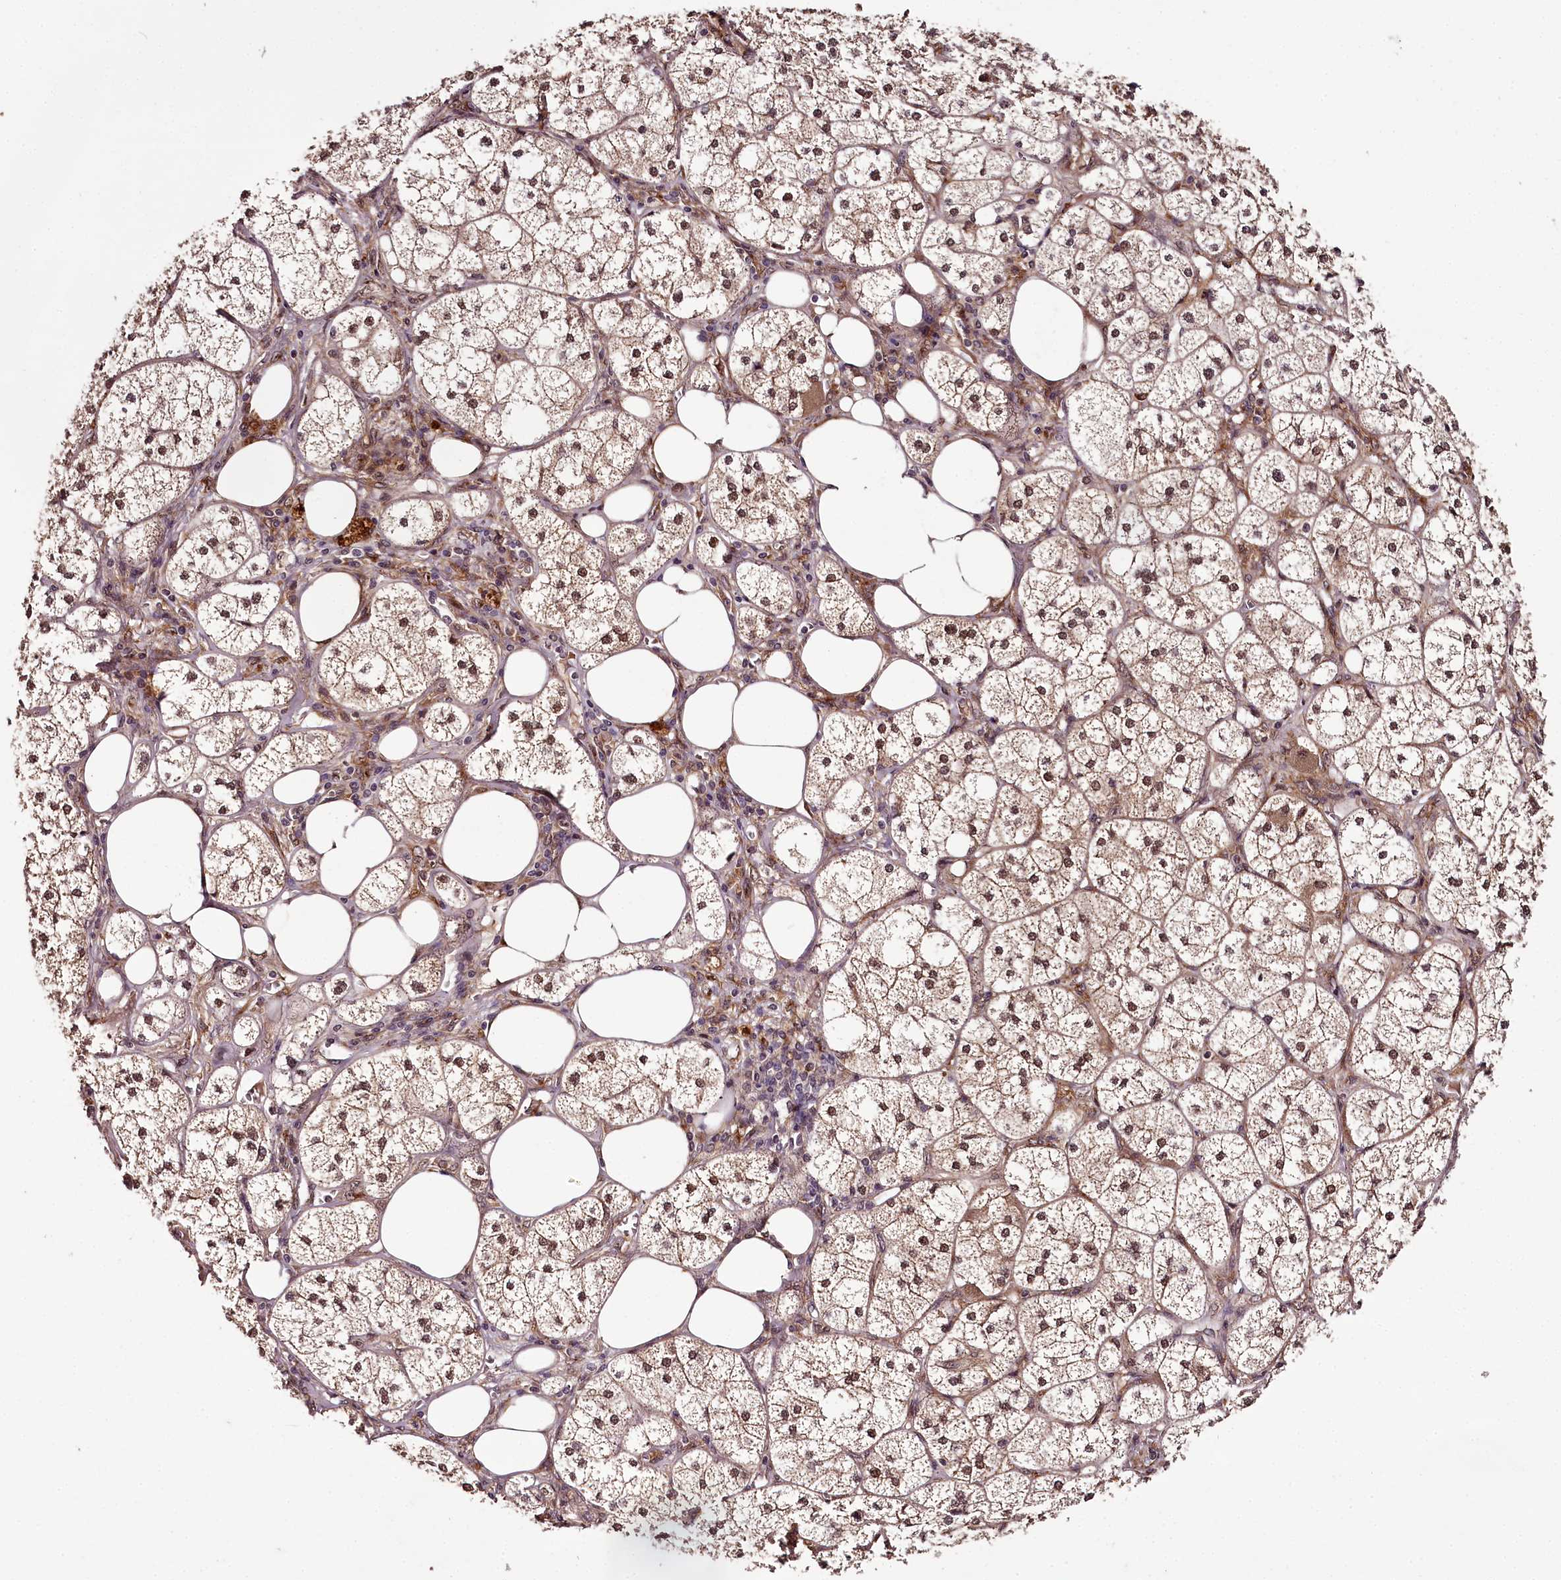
{"staining": {"intensity": "moderate", "quantity": ">75%", "location": "cytoplasmic/membranous,nuclear"}, "tissue": "adrenal gland", "cell_type": "Glandular cells", "image_type": "normal", "snomed": [{"axis": "morphology", "description": "Normal tissue, NOS"}, {"axis": "topography", "description": "Adrenal gland"}], "caption": "Protein expression analysis of benign adrenal gland reveals moderate cytoplasmic/membranous,nuclear staining in about >75% of glandular cells. (DAB (3,3'-diaminobenzidine) = brown stain, brightfield microscopy at high magnification).", "gene": "MAML3", "patient": {"sex": "female", "age": 61}}